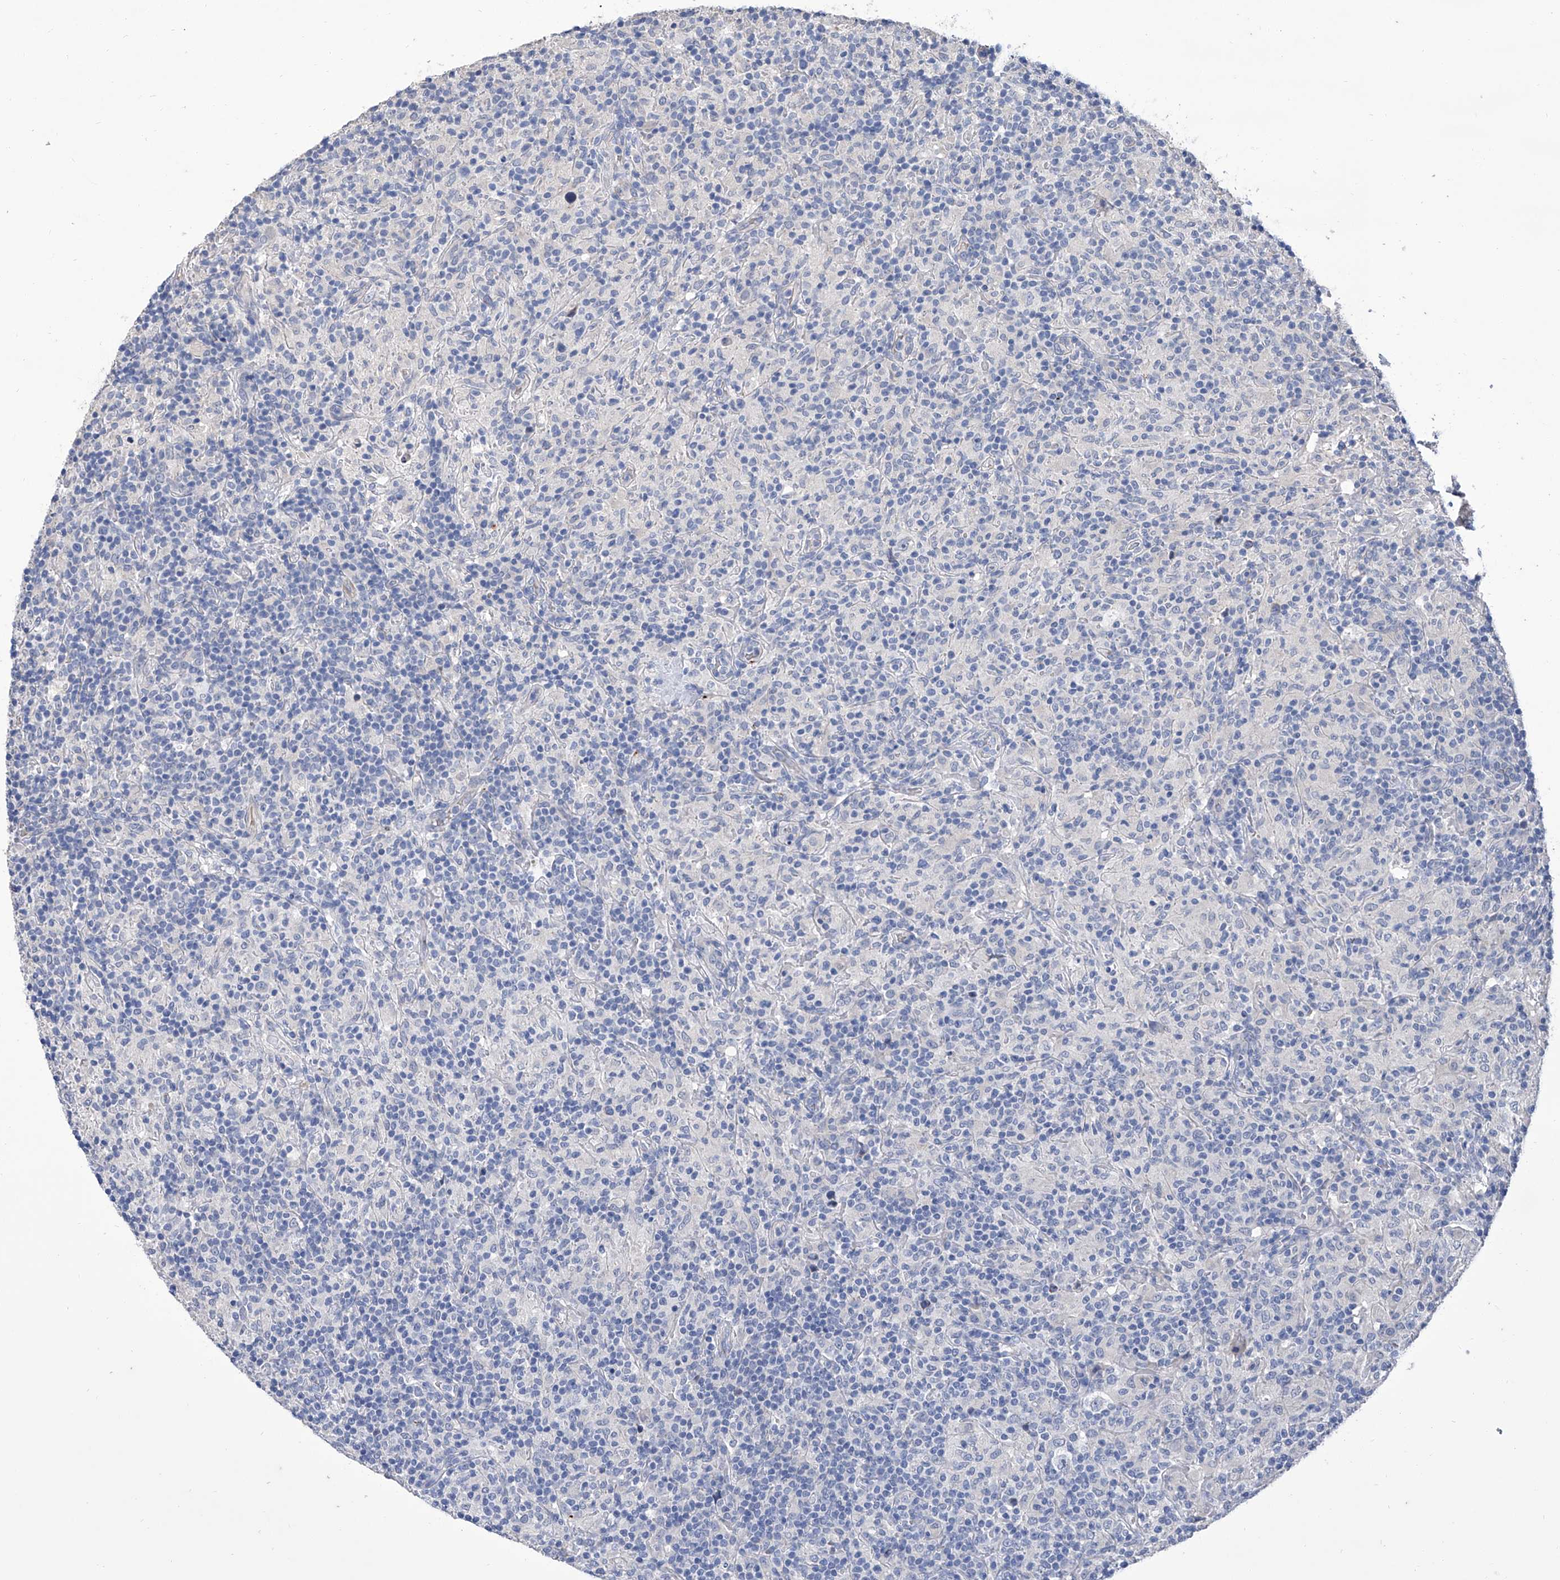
{"staining": {"intensity": "negative", "quantity": "none", "location": "none"}, "tissue": "lymphoma", "cell_type": "Tumor cells", "image_type": "cancer", "snomed": [{"axis": "morphology", "description": "Hodgkin's disease, NOS"}, {"axis": "topography", "description": "Lymph node"}], "caption": "This is an IHC photomicrograph of Hodgkin's disease. There is no positivity in tumor cells.", "gene": "GPT", "patient": {"sex": "male", "age": 70}}